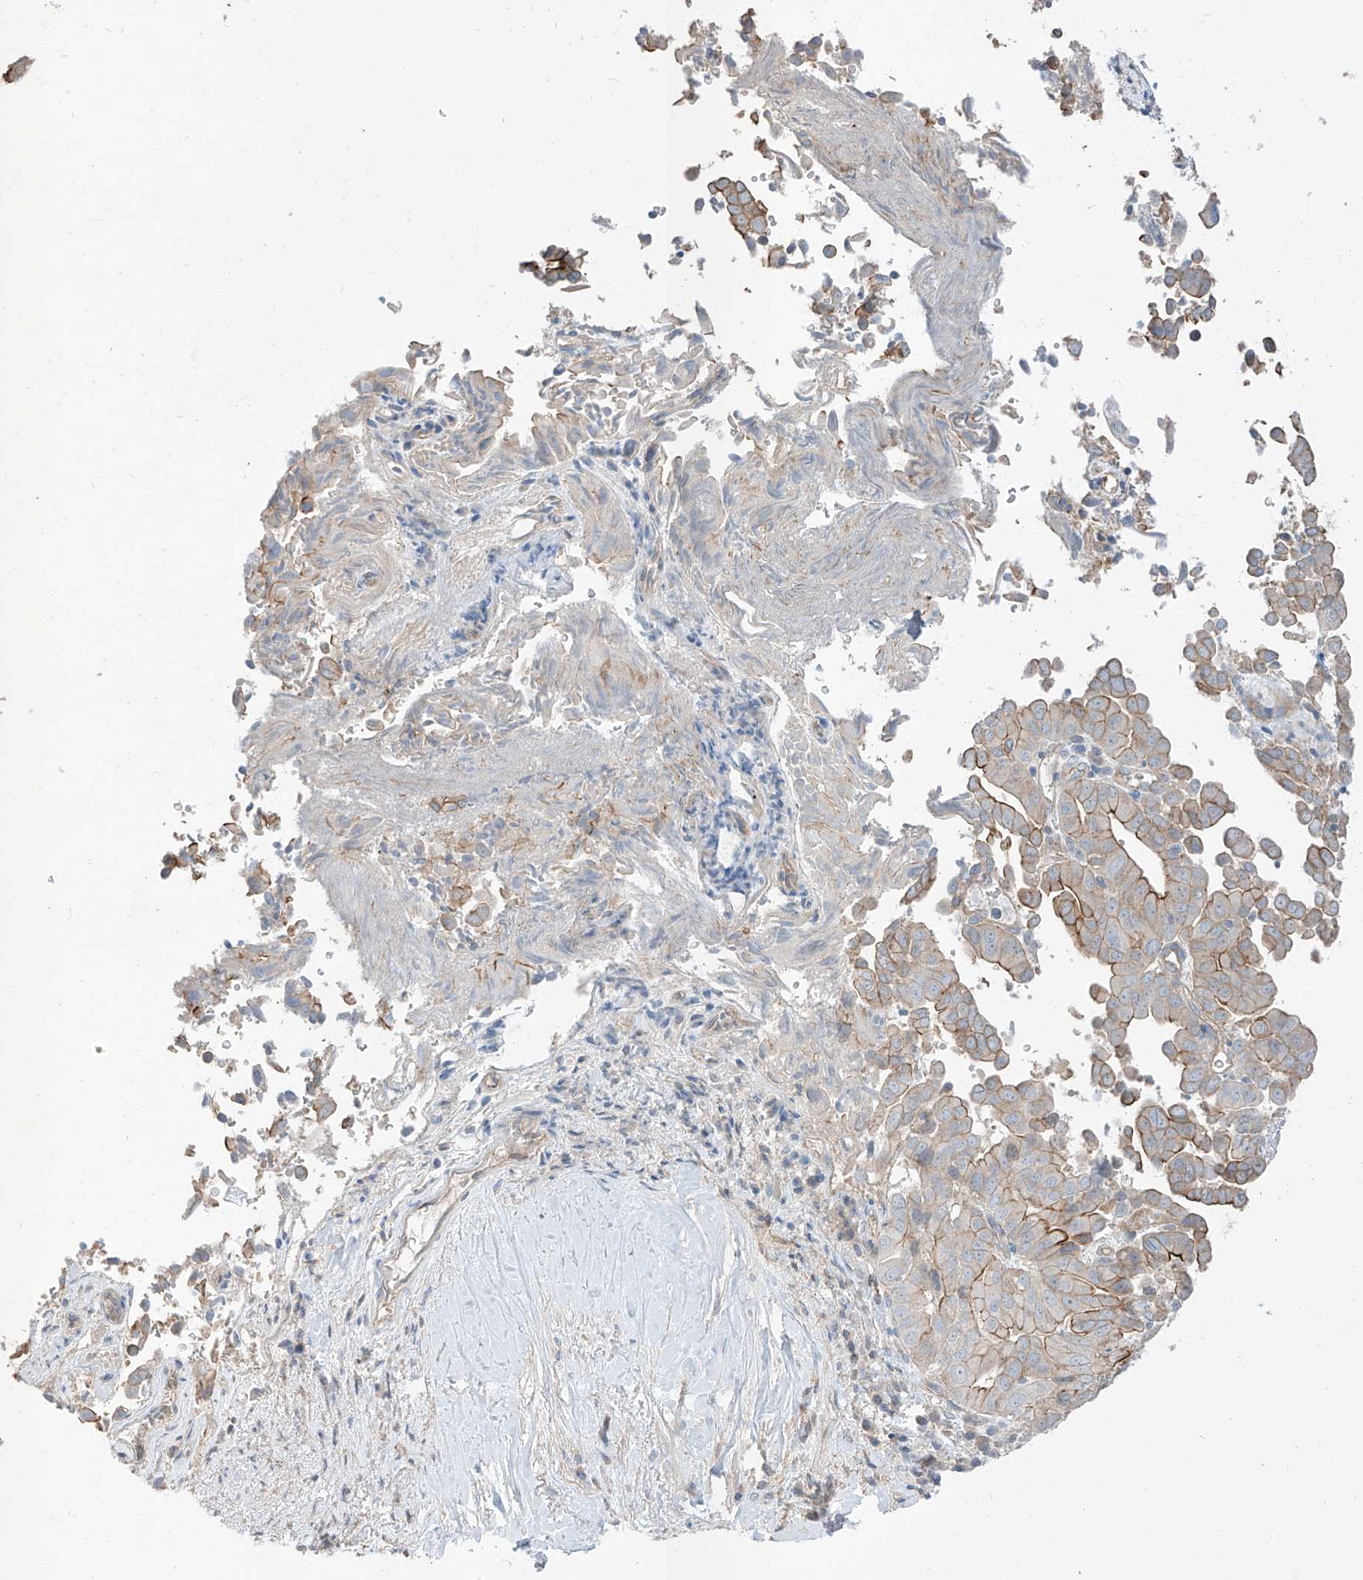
{"staining": {"intensity": "moderate", "quantity": "25%-75%", "location": "cytoplasmic/membranous"}, "tissue": "liver cancer", "cell_type": "Tumor cells", "image_type": "cancer", "snomed": [{"axis": "morphology", "description": "Cholangiocarcinoma"}, {"axis": "topography", "description": "Liver"}], "caption": "This image demonstrates IHC staining of human cholangiocarcinoma (liver), with medium moderate cytoplasmic/membranous positivity in approximately 25%-75% of tumor cells.", "gene": "EPHX4", "patient": {"sex": "female", "age": 75}}